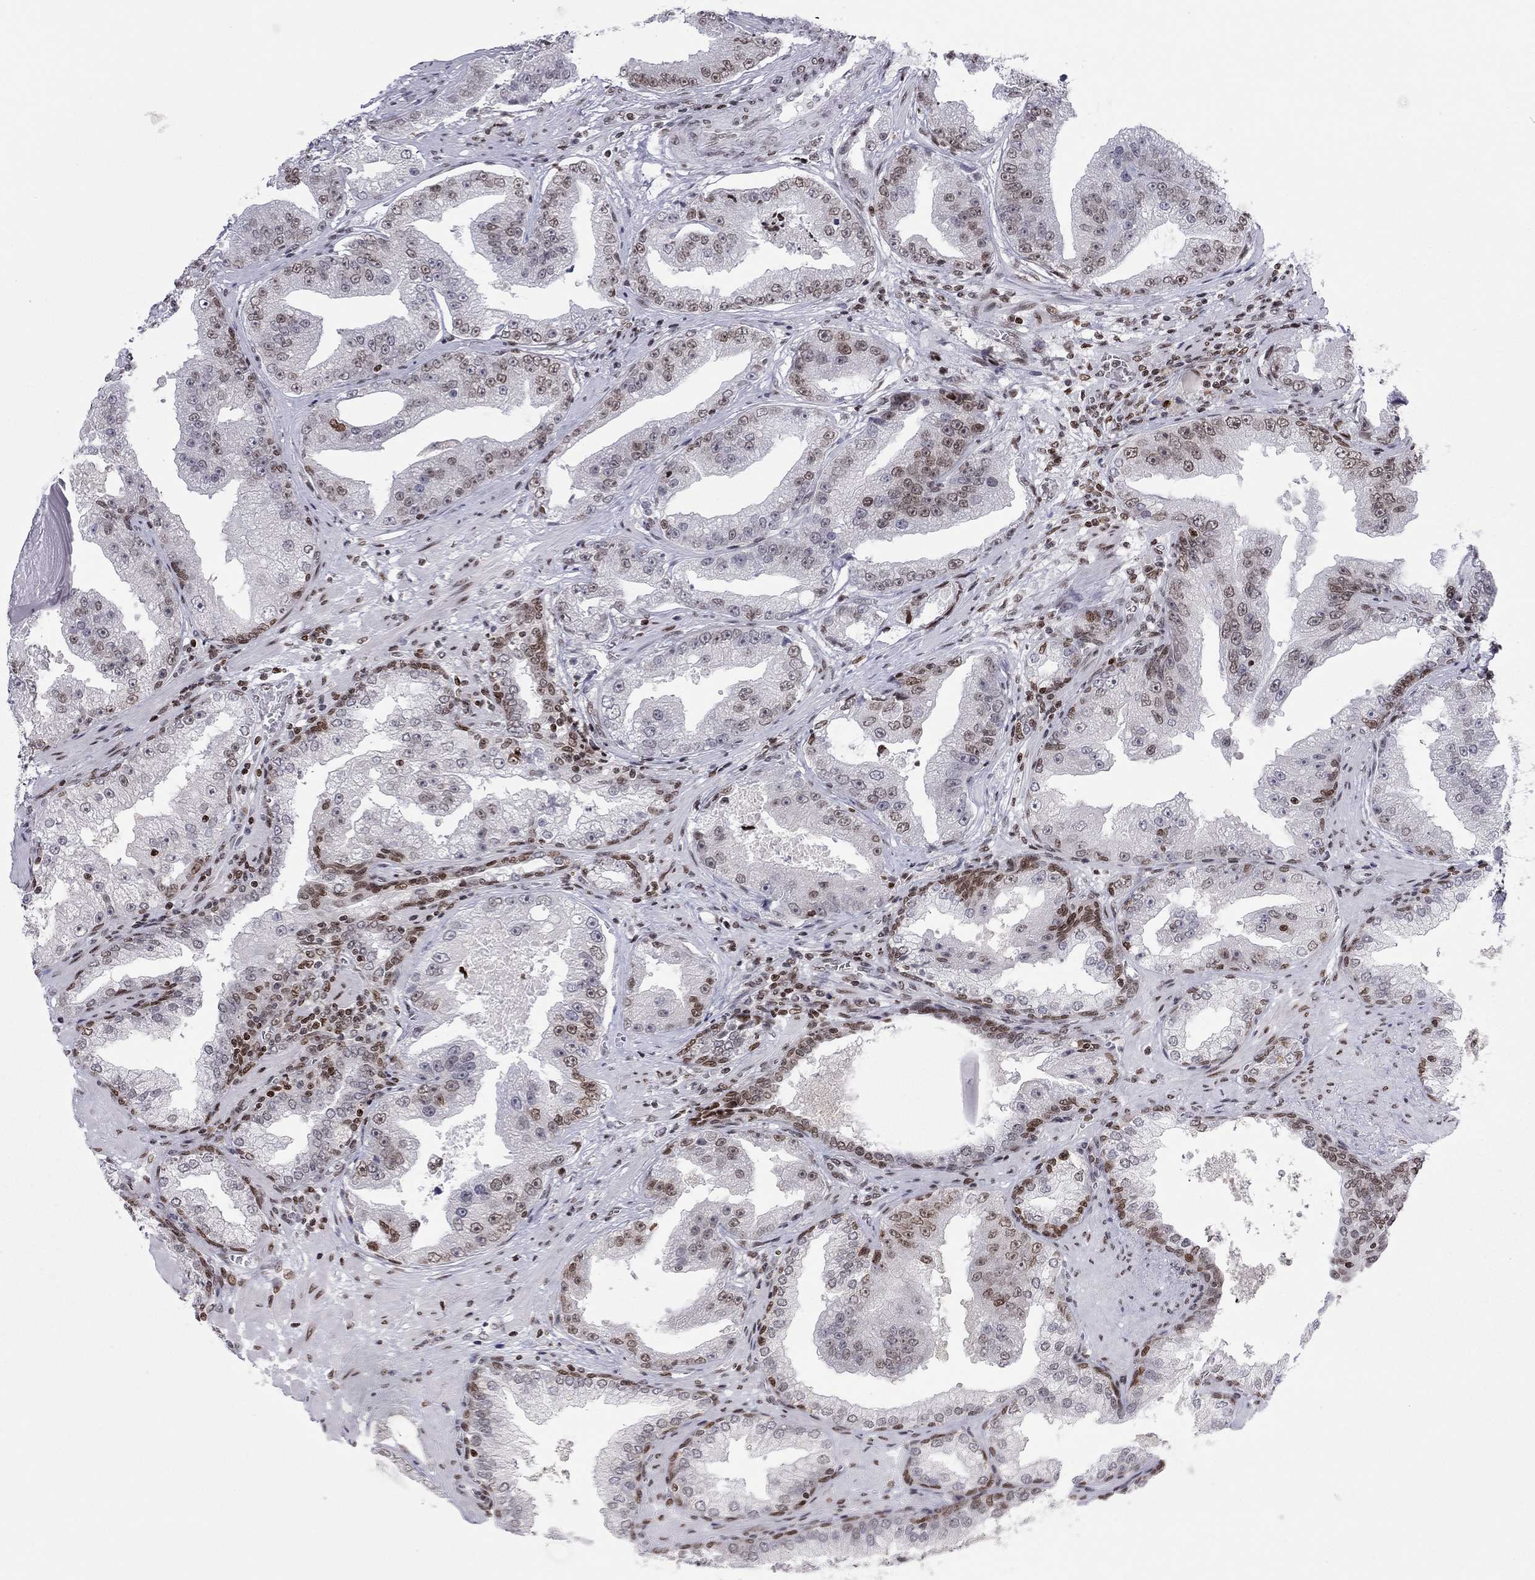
{"staining": {"intensity": "moderate", "quantity": "<25%", "location": "nuclear"}, "tissue": "prostate cancer", "cell_type": "Tumor cells", "image_type": "cancer", "snomed": [{"axis": "morphology", "description": "Adenocarcinoma, Low grade"}, {"axis": "topography", "description": "Prostate"}], "caption": "Brown immunohistochemical staining in prostate cancer displays moderate nuclear positivity in approximately <25% of tumor cells.", "gene": "H2AX", "patient": {"sex": "male", "age": 62}}